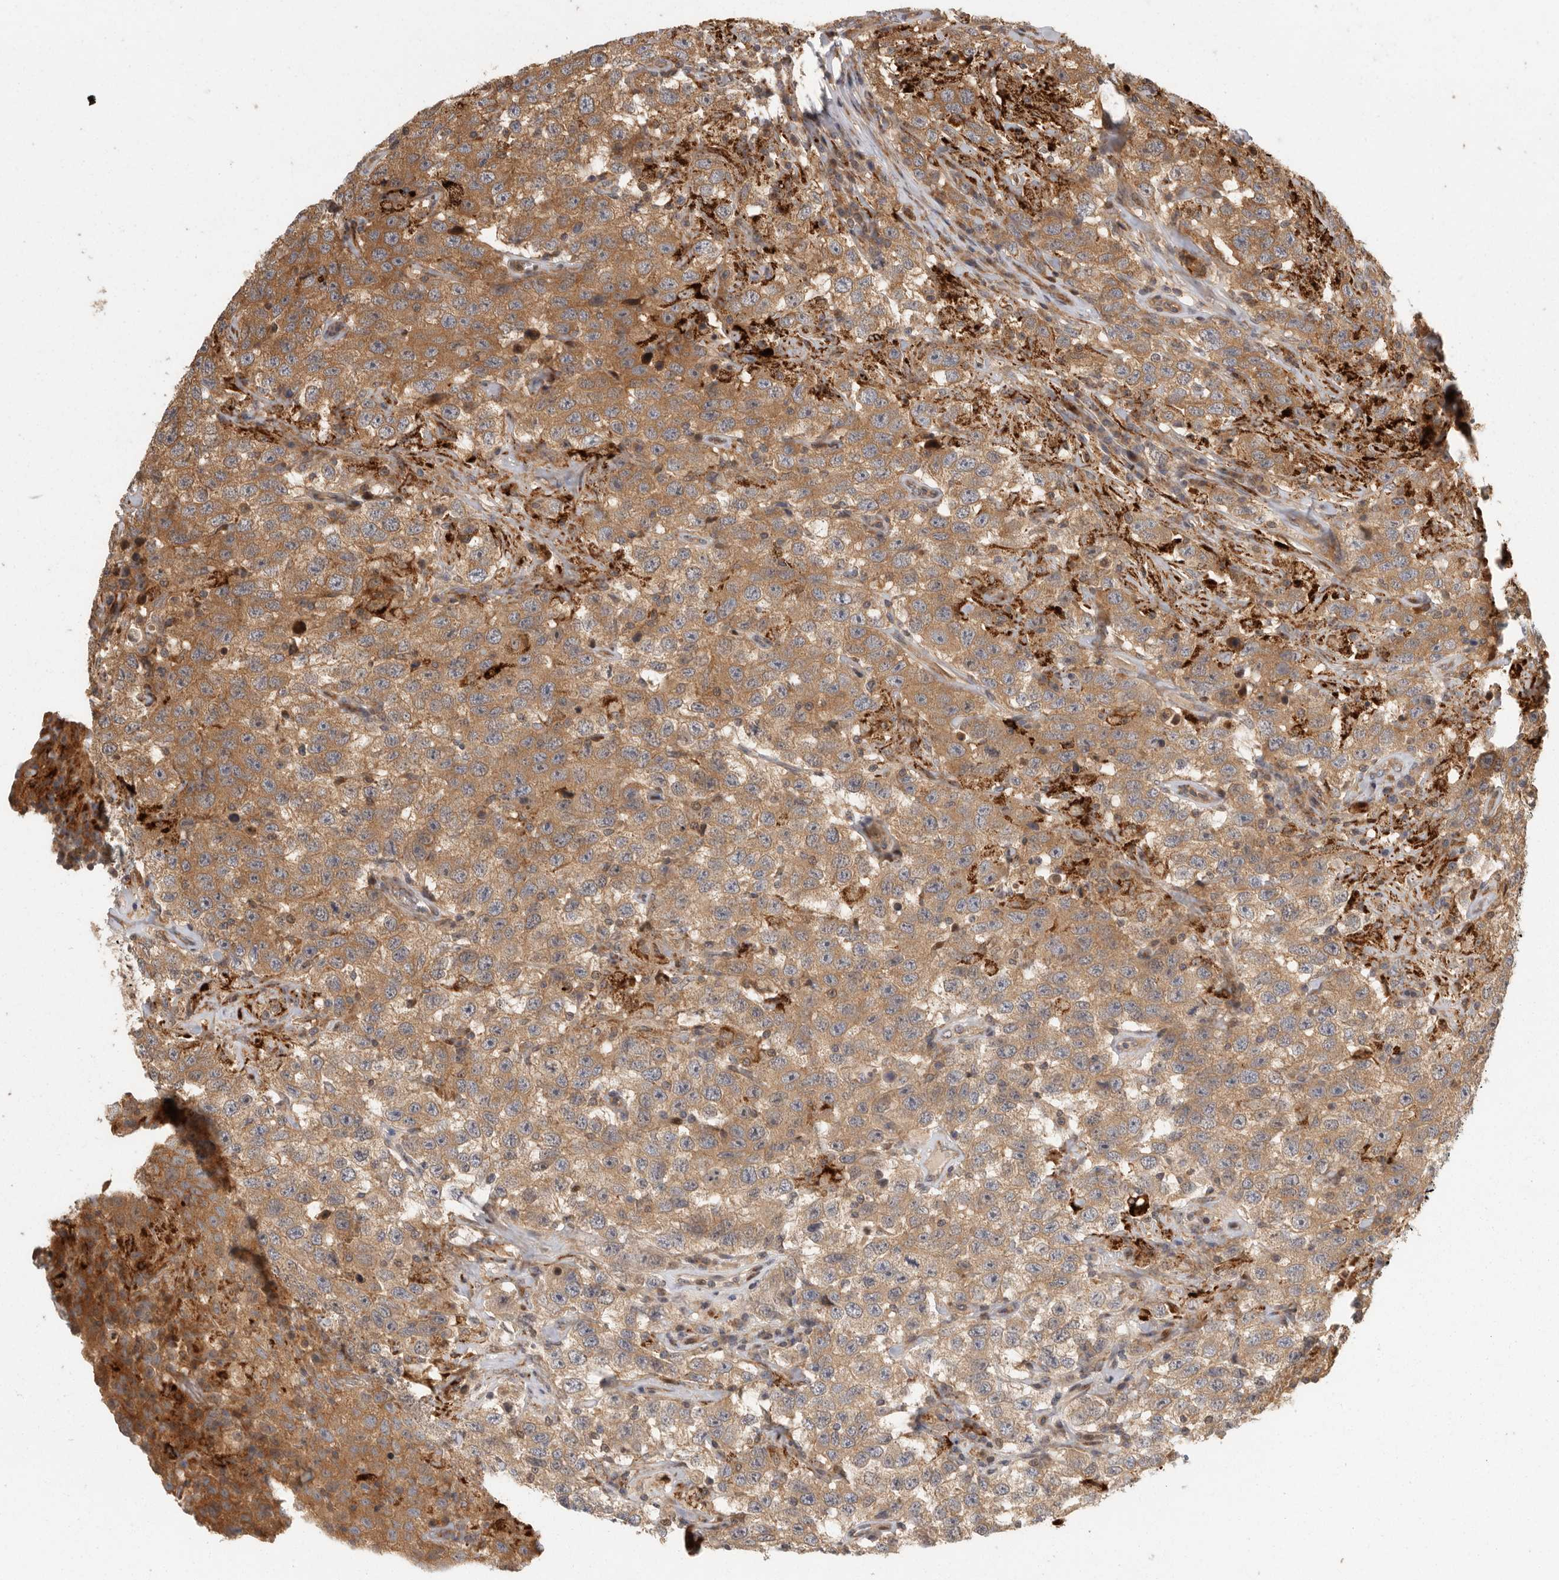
{"staining": {"intensity": "moderate", "quantity": ">75%", "location": "cytoplasmic/membranous"}, "tissue": "testis cancer", "cell_type": "Tumor cells", "image_type": "cancer", "snomed": [{"axis": "morphology", "description": "Seminoma, NOS"}, {"axis": "topography", "description": "Testis"}], "caption": "Seminoma (testis) stained with a brown dye shows moderate cytoplasmic/membranous positive positivity in approximately >75% of tumor cells.", "gene": "SWT1", "patient": {"sex": "male", "age": 41}}